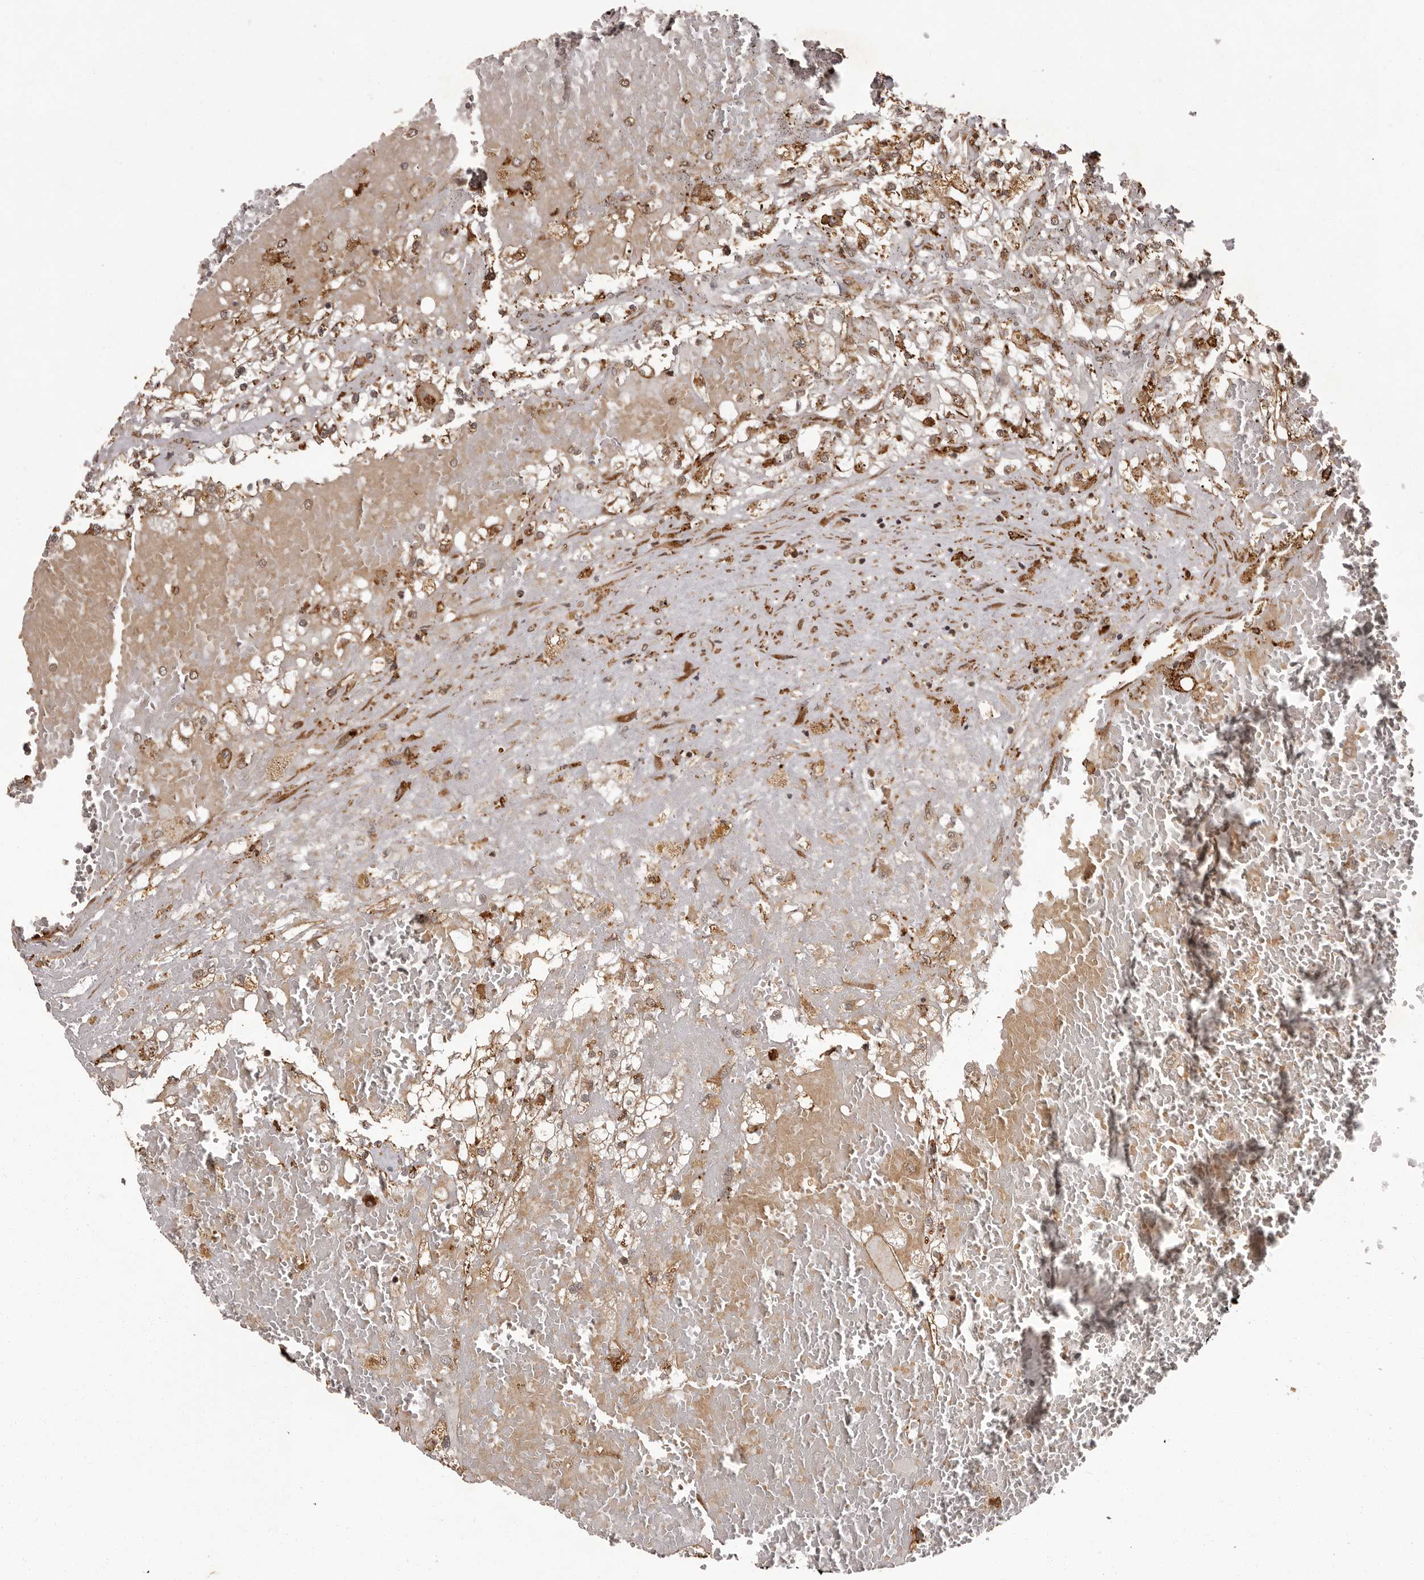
{"staining": {"intensity": "moderate", "quantity": ">75%", "location": "cytoplasmic/membranous"}, "tissue": "renal cancer", "cell_type": "Tumor cells", "image_type": "cancer", "snomed": [{"axis": "morphology", "description": "Normal tissue, NOS"}, {"axis": "morphology", "description": "Adenocarcinoma, NOS"}, {"axis": "topography", "description": "Kidney"}], "caption": "Immunohistochemical staining of adenocarcinoma (renal) reveals medium levels of moderate cytoplasmic/membranous staining in about >75% of tumor cells. (DAB (3,3'-diaminobenzidine) = brown stain, brightfield microscopy at high magnification).", "gene": "IL32", "patient": {"sex": "male", "age": 68}}